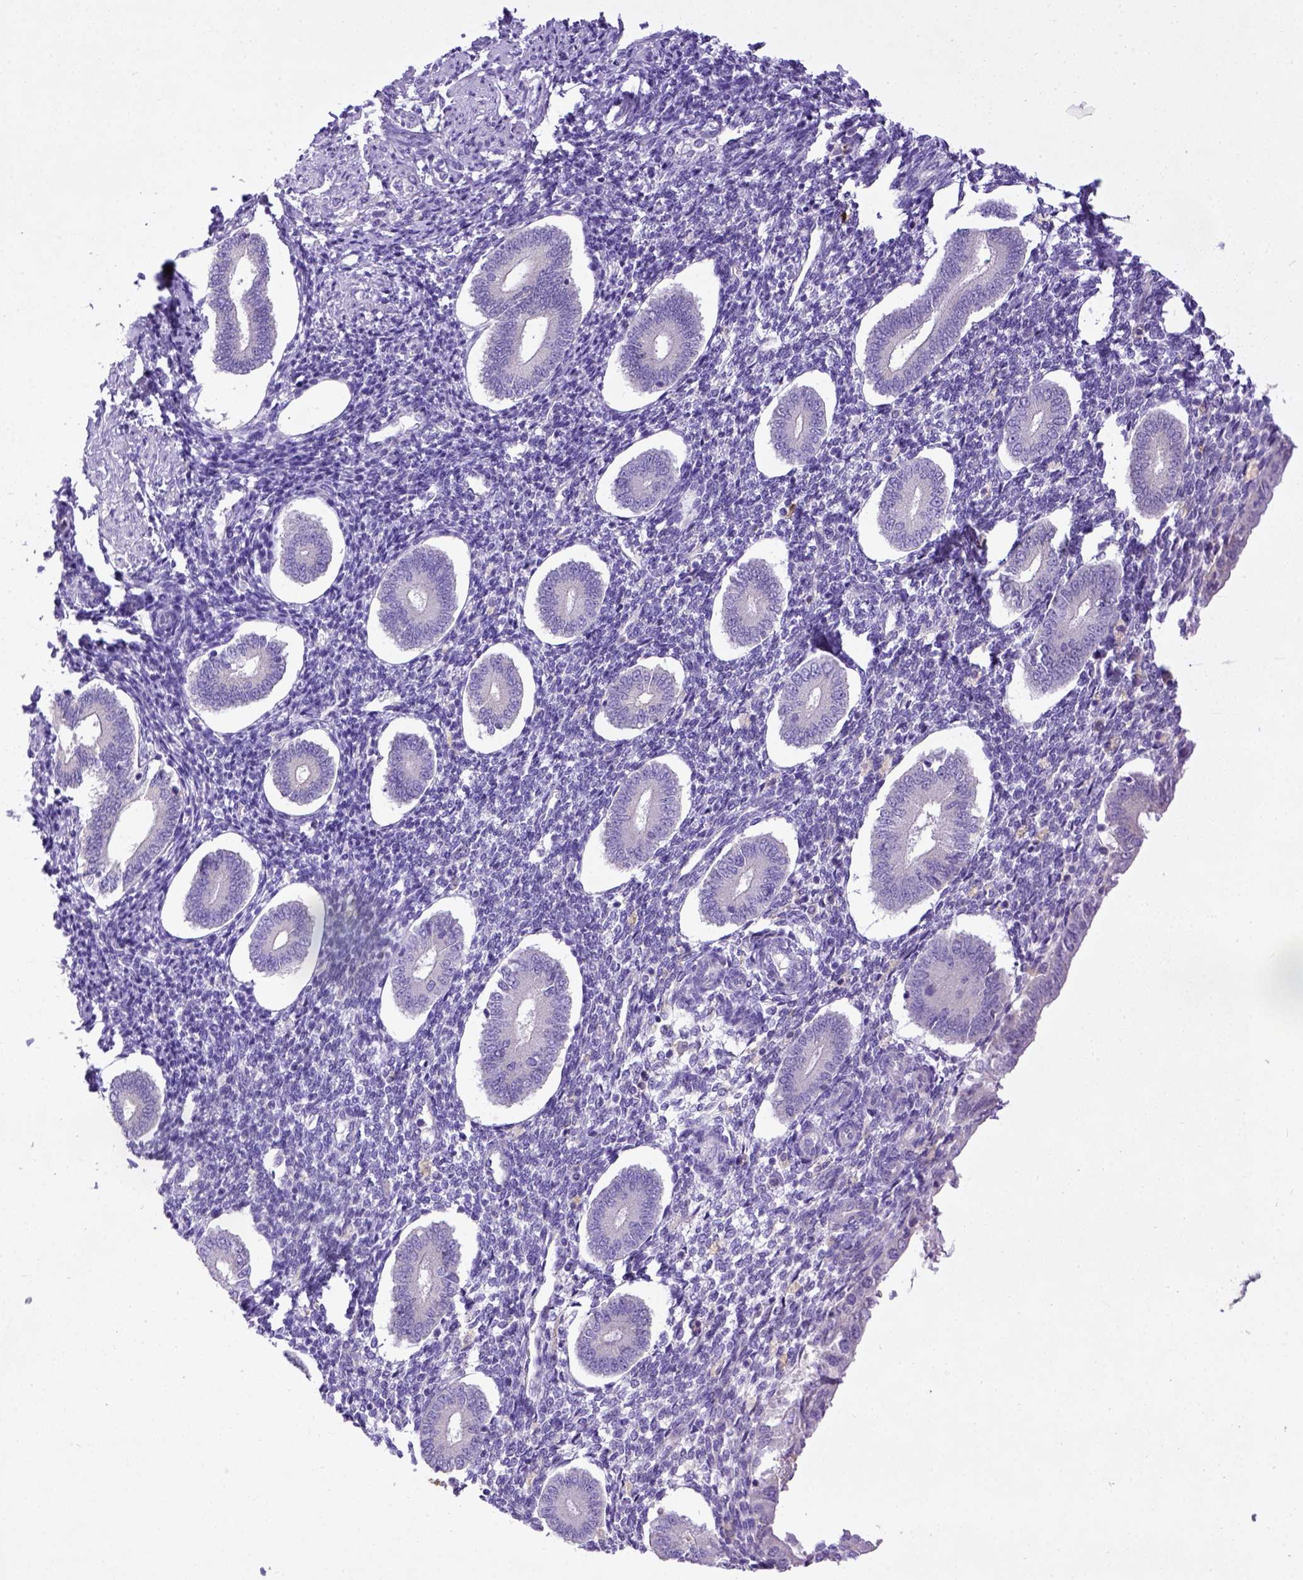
{"staining": {"intensity": "negative", "quantity": "none", "location": "none"}, "tissue": "endometrium", "cell_type": "Cells in endometrial stroma", "image_type": "normal", "snomed": [{"axis": "morphology", "description": "Normal tissue, NOS"}, {"axis": "topography", "description": "Endometrium"}], "caption": "Cells in endometrial stroma are negative for protein expression in benign human endometrium. (DAB (3,3'-diaminobenzidine) immunohistochemistry visualized using brightfield microscopy, high magnification).", "gene": "CD40", "patient": {"sex": "female", "age": 40}}